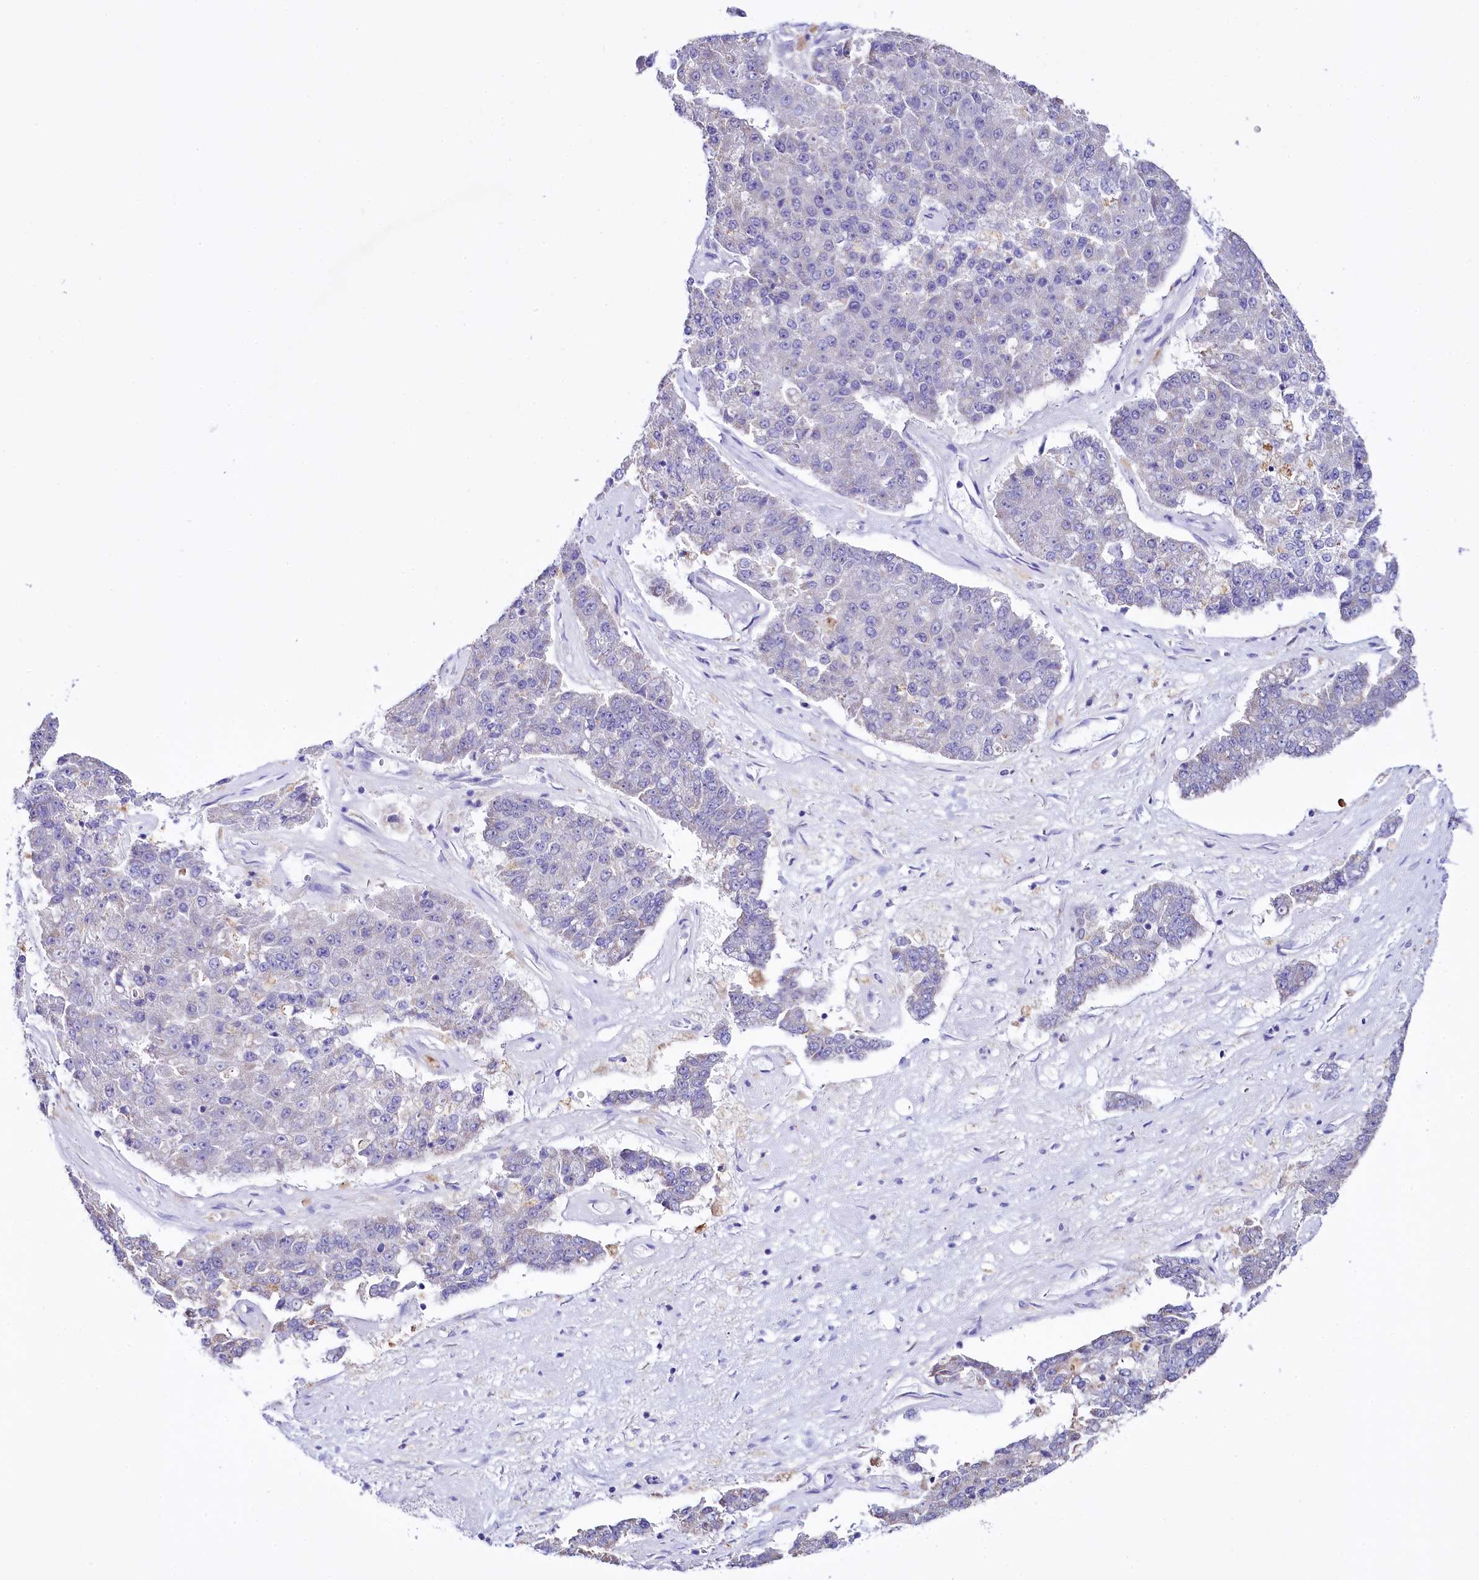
{"staining": {"intensity": "negative", "quantity": "none", "location": "none"}, "tissue": "pancreatic cancer", "cell_type": "Tumor cells", "image_type": "cancer", "snomed": [{"axis": "morphology", "description": "Adenocarcinoma, NOS"}, {"axis": "topography", "description": "Pancreas"}], "caption": "High power microscopy histopathology image of an immunohistochemistry photomicrograph of pancreatic cancer (adenocarcinoma), revealing no significant positivity in tumor cells.", "gene": "SPATS2", "patient": {"sex": "male", "age": 50}}